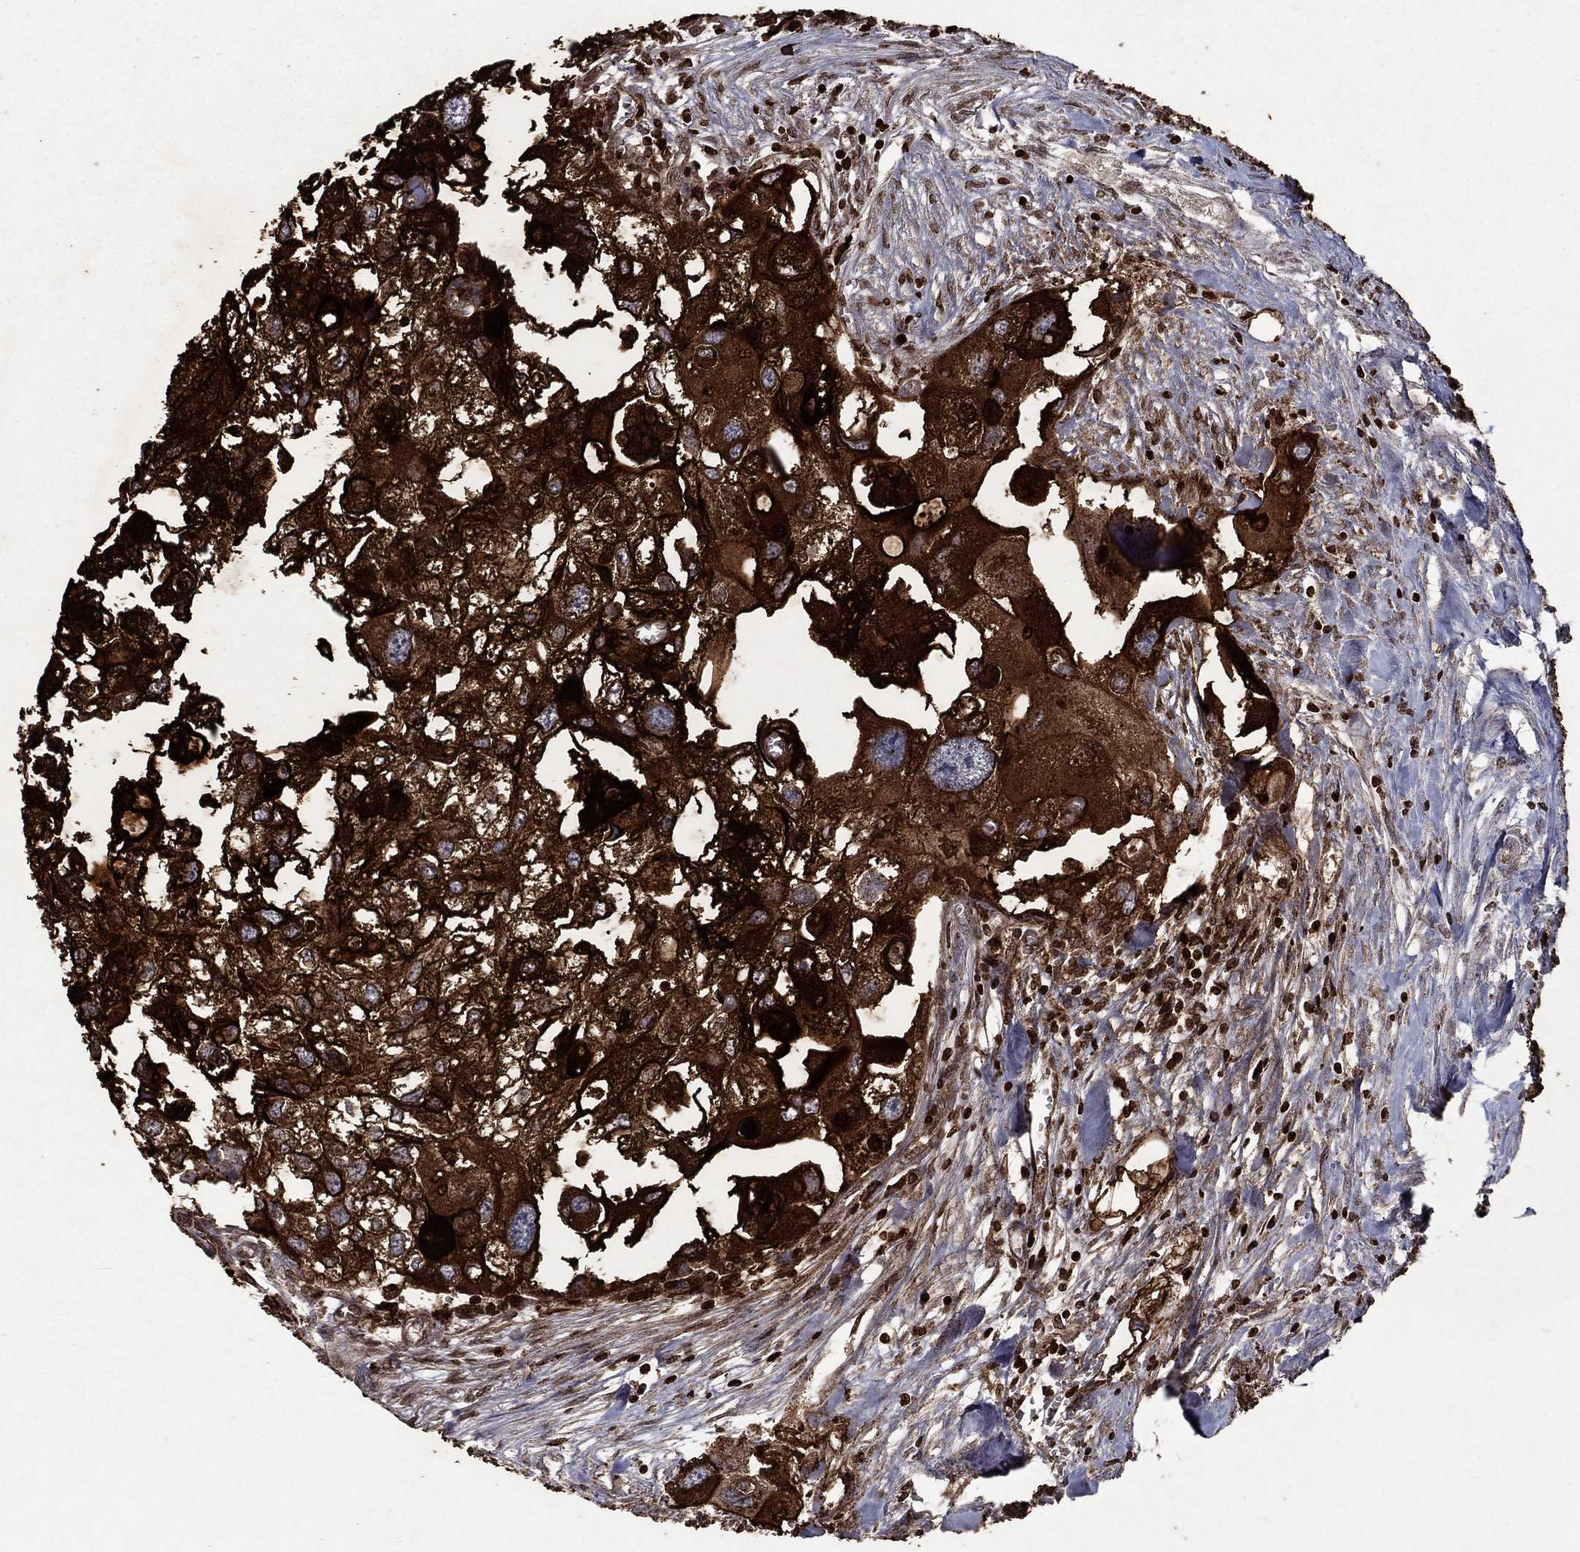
{"staining": {"intensity": "strong", "quantity": ">75%", "location": "cytoplasmic/membranous"}, "tissue": "urothelial cancer", "cell_type": "Tumor cells", "image_type": "cancer", "snomed": [{"axis": "morphology", "description": "Urothelial carcinoma, High grade"}, {"axis": "topography", "description": "Urinary bladder"}], "caption": "A photomicrograph of human urothelial cancer stained for a protein shows strong cytoplasmic/membranous brown staining in tumor cells. The staining was performed using DAB (3,3'-diaminobenzidine), with brown indicating positive protein expression. Nuclei are stained blue with hematoxylin.", "gene": "CD24", "patient": {"sex": "male", "age": 59}}